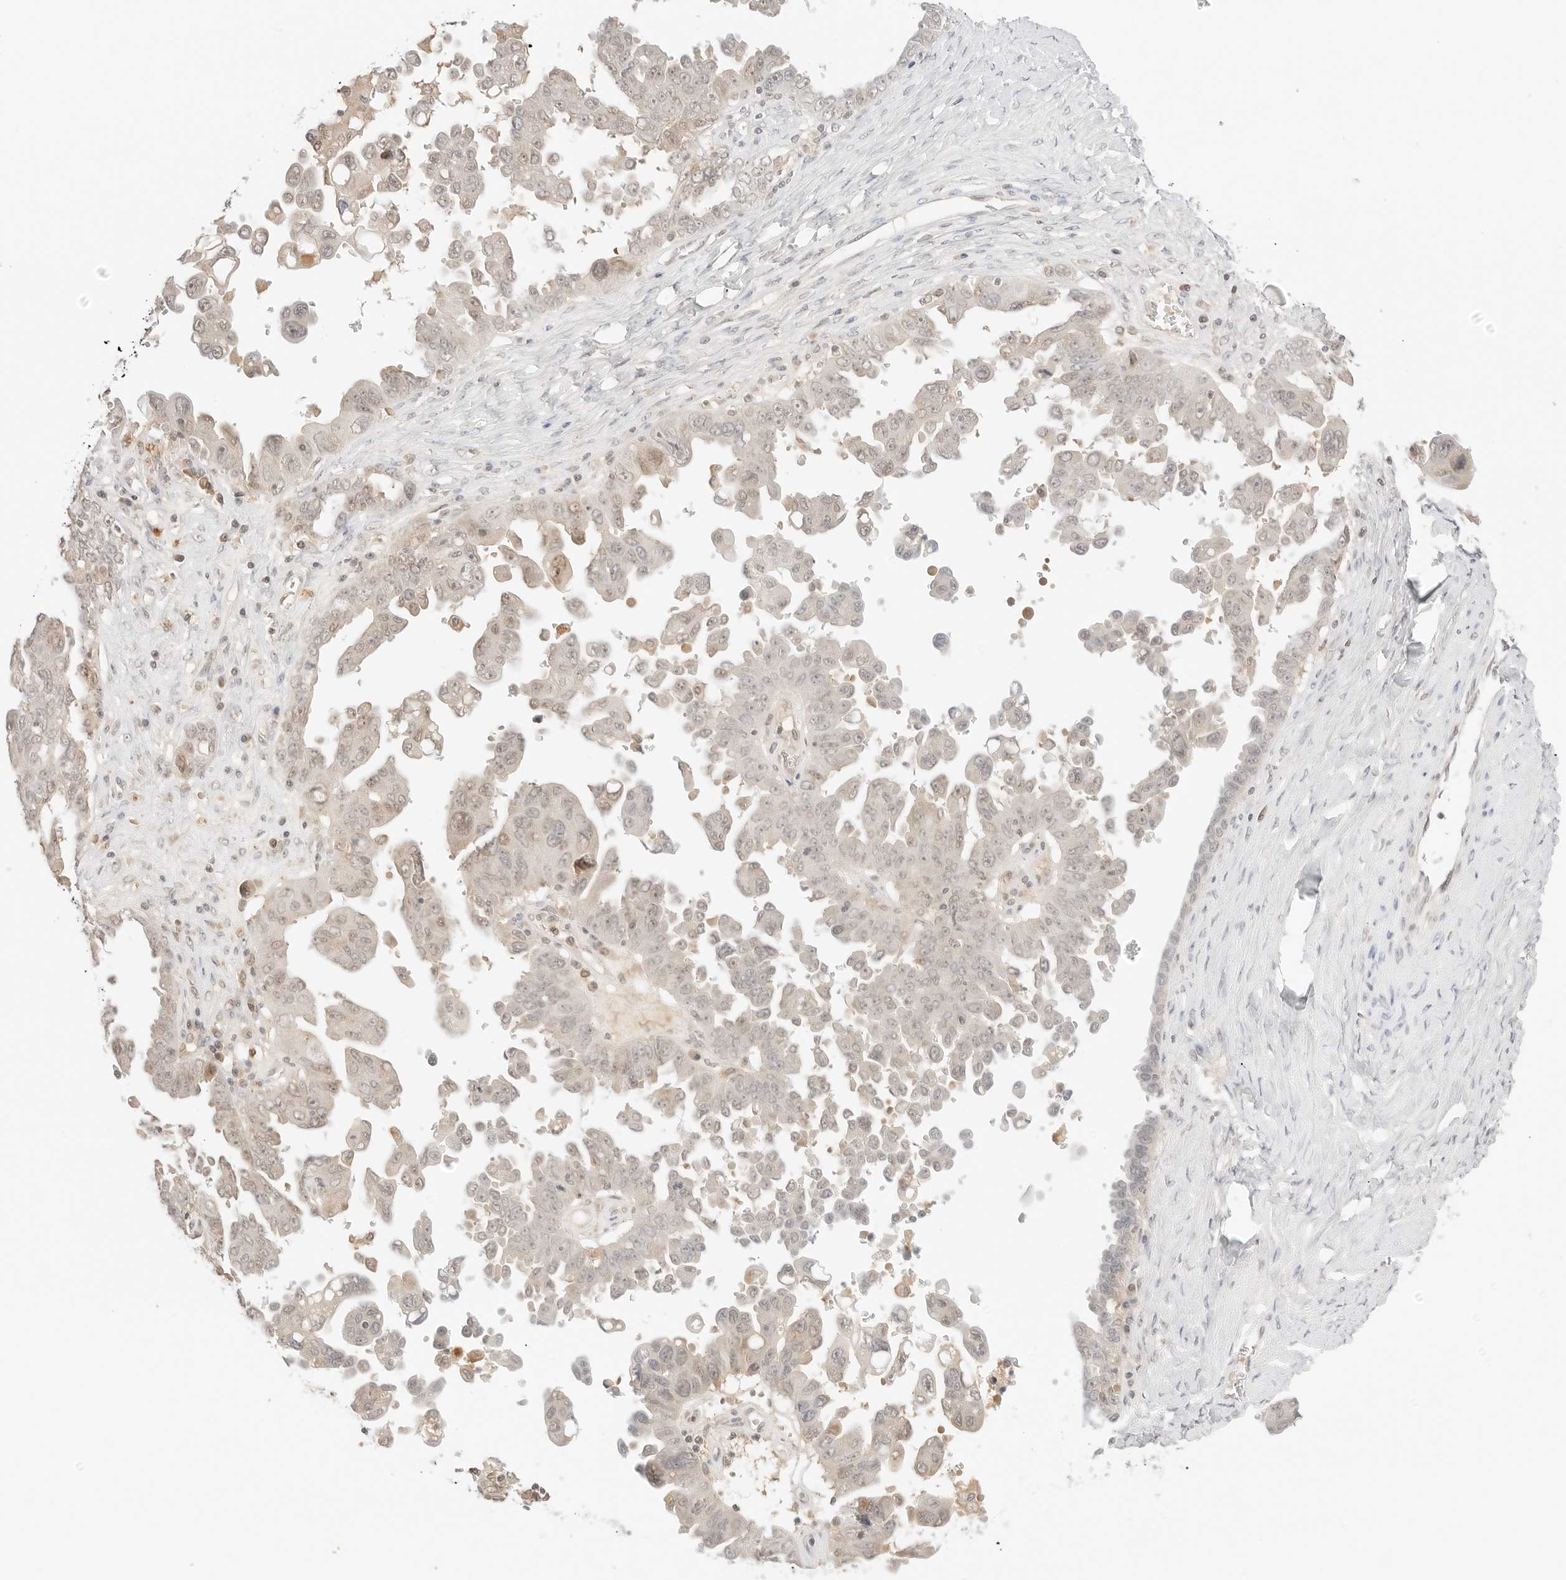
{"staining": {"intensity": "weak", "quantity": "25%-75%", "location": "nuclear"}, "tissue": "ovarian cancer", "cell_type": "Tumor cells", "image_type": "cancer", "snomed": [{"axis": "morphology", "description": "Carcinoma, endometroid"}, {"axis": "topography", "description": "Ovary"}], "caption": "Immunohistochemical staining of ovarian cancer (endometroid carcinoma) demonstrates low levels of weak nuclear protein positivity in about 25%-75% of tumor cells. The protein of interest is stained brown, and the nuclei are stained in blue (DAB (3,3'-diaminobenzidine) IHC with brightfield microscopy, high magnification).", "gene": "RPS6KL1", "patient": {"sex": "female", "age": 62}}